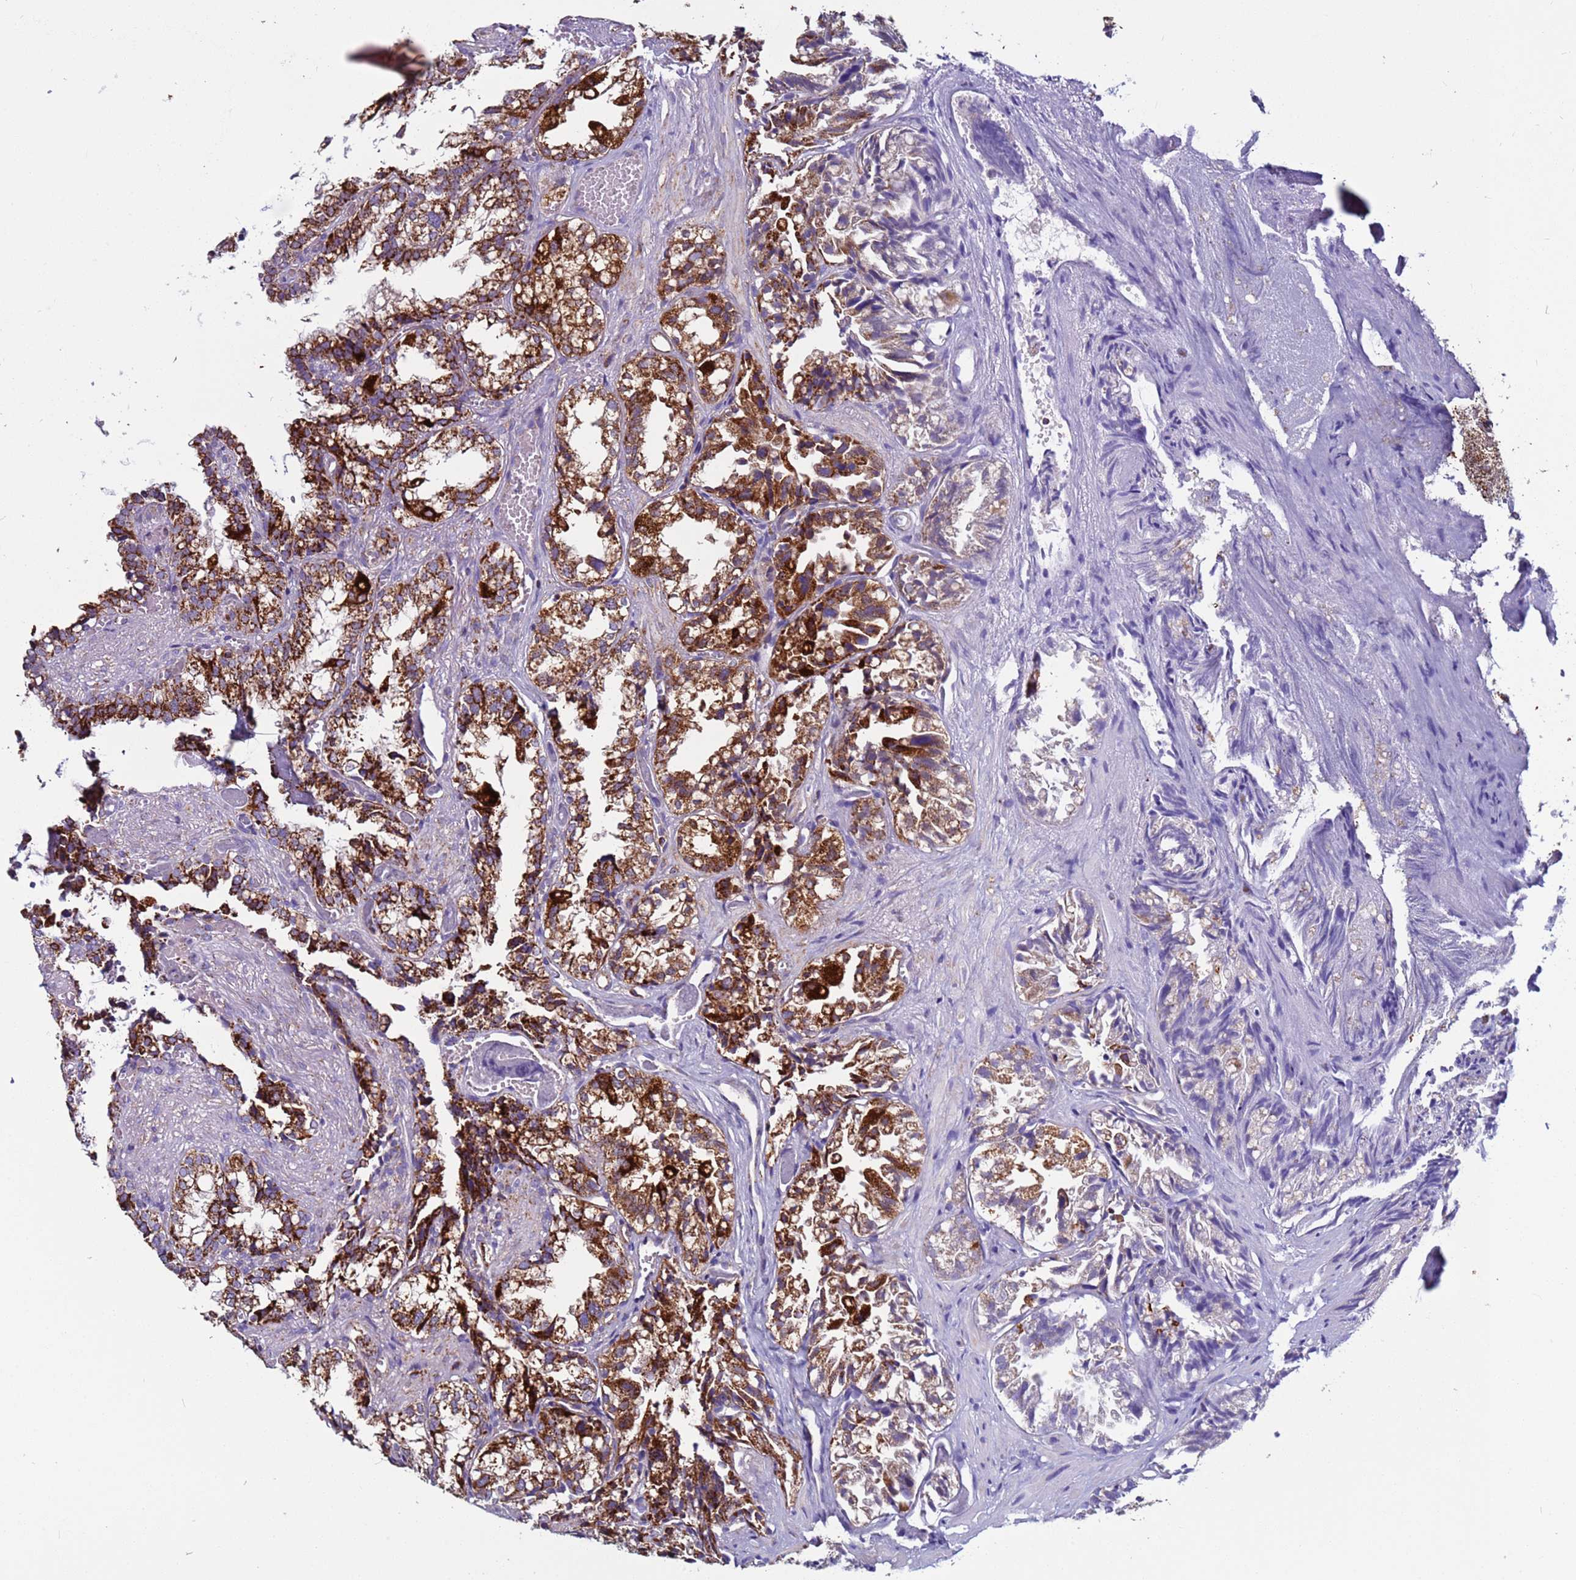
{"staining": {"intensity": "strong", "quantity": ">75%", "location": "cytoplasmic/membranous"}, "tissue": "seminal vesicle", "cell_type": "Glandular cells", "image_type": "normal", "snomed": [{"axis": "morphology", "description": "Normal tissue, NOS"}, {"axis": "topography", "description": "Prostate"}, {"axis": "topography", "description": "Seminal veicle"}], "caption": "DAB immunohistochemical staining of unremarkable human seminal vesicle displays strong cytoplasmic/membranous protein staining in about >75% of glandular cells. Nuclei are stained in blue.", "gene": "ZBTB39", "patient": {"sex": "male", "age": 51}}